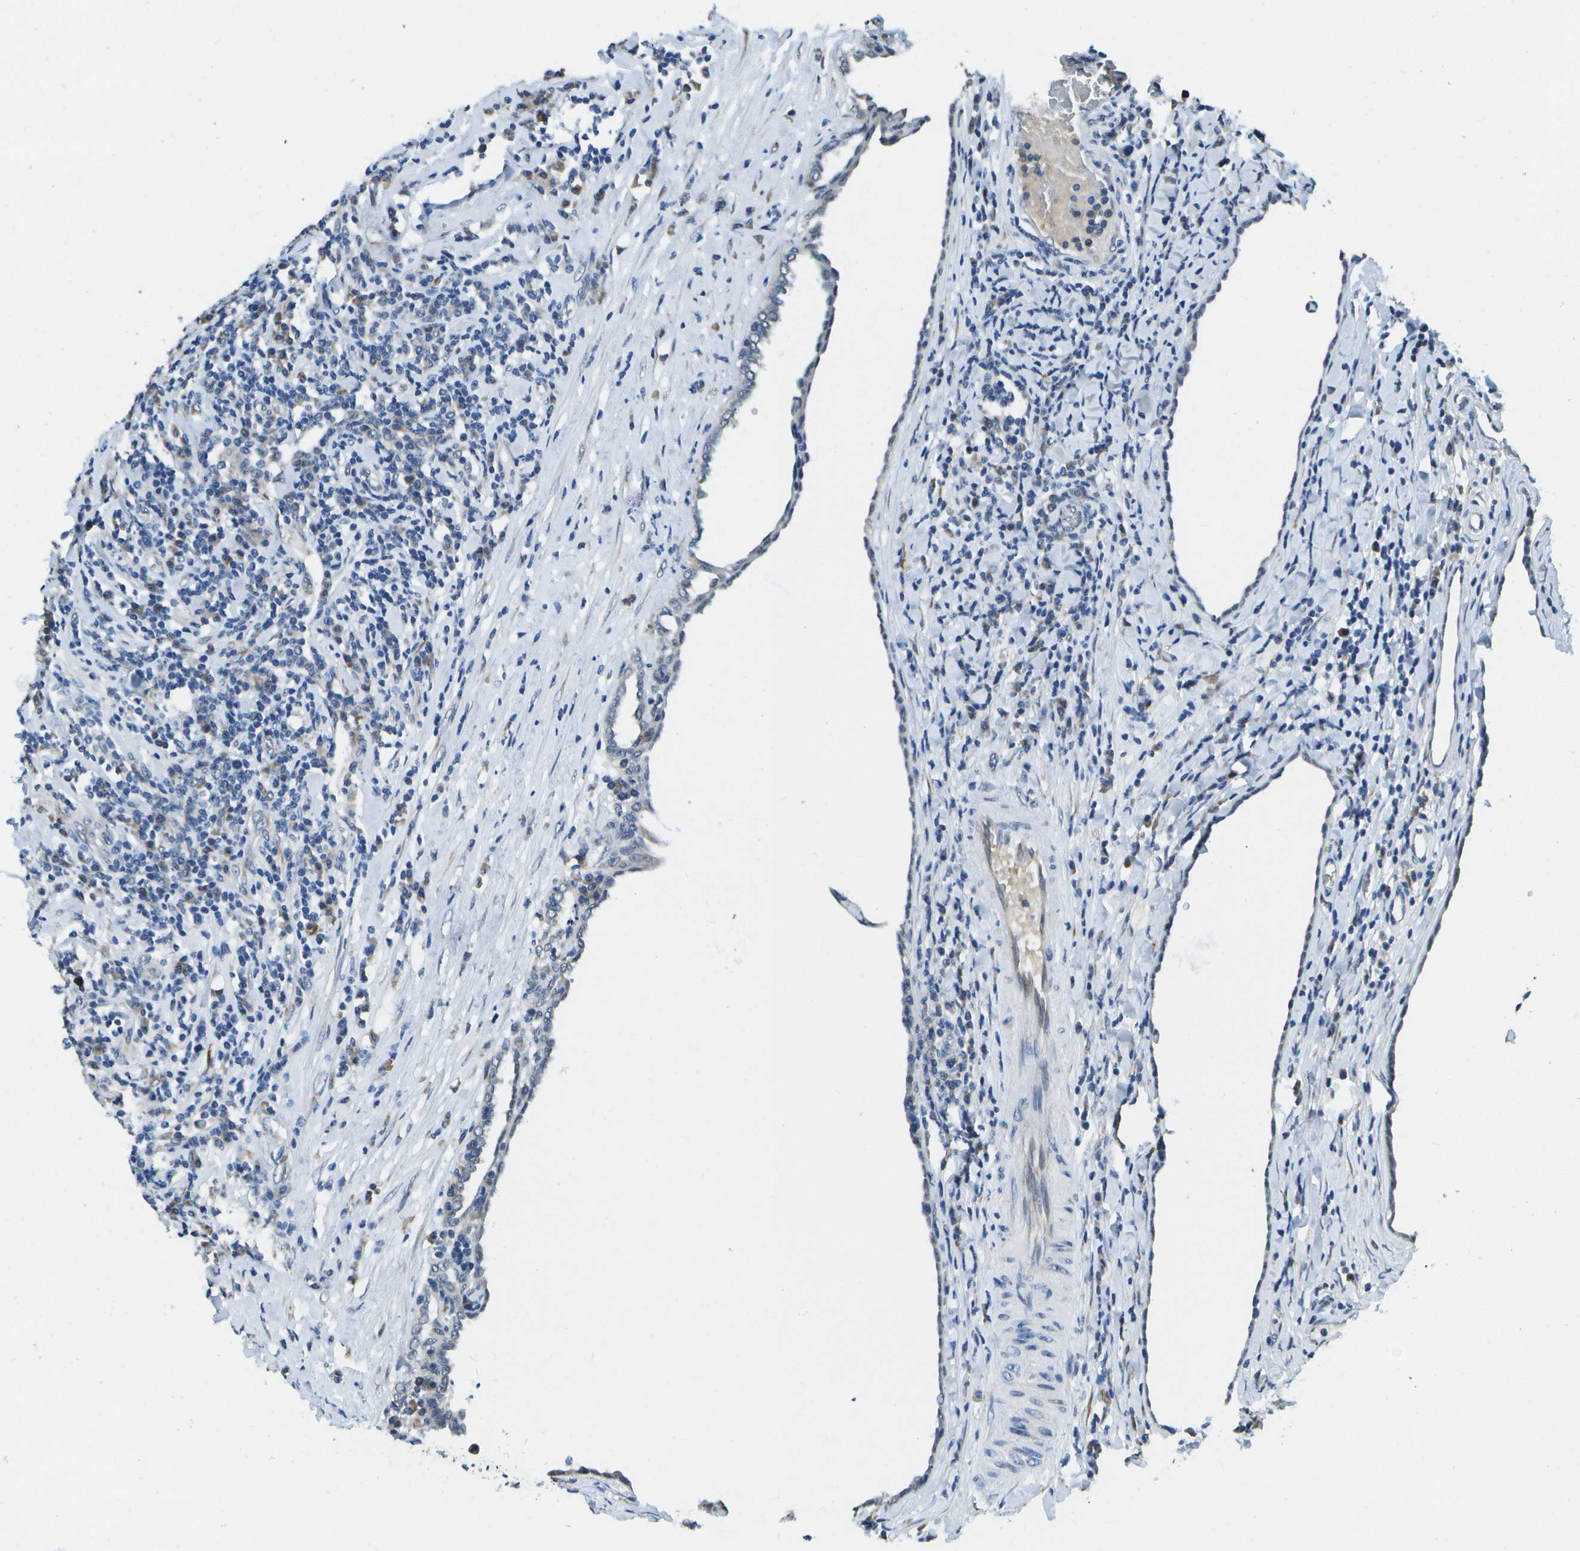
{"staining": {"intensity": "negative", "quantity": "none", "location": "none"}, "tissue": "testis cancer", "cell_type": "Tumor cells", "image_type": "cancer", "snomed": [{"axis": "morphology", "description": "Normal tissue, NOS"}, {"axis": "morphology", "description": "Seminoma, NOS"}, {"axis": "topography", "description": "Testis"}], "caption": "Testis cancer (seminoma) stained for a protein using immunohistochemistry (IHC) exhibits no staining tumor cells.", "gene": "DSE", "patient": {"sex": "male", "age": 43}}